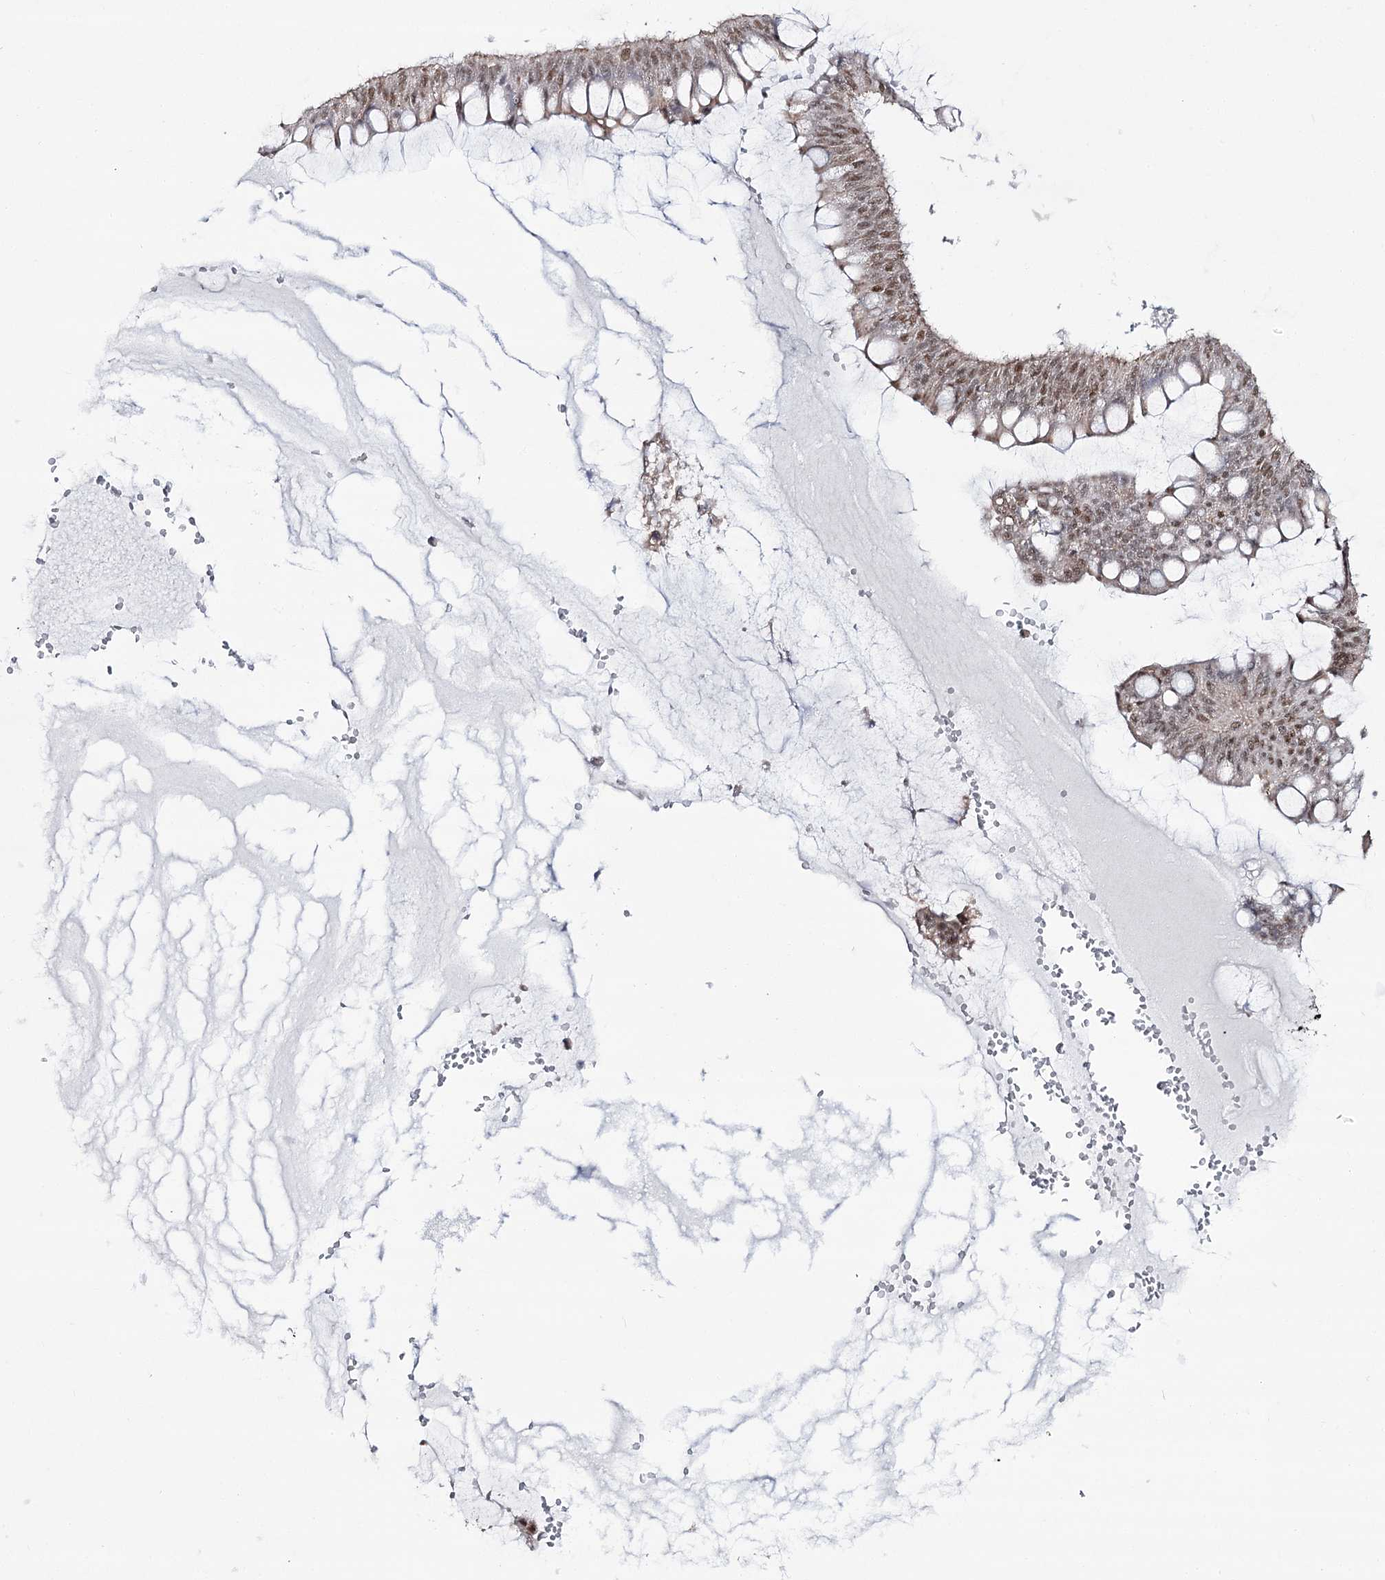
{"staining": {"intensity": "moderate", "quantity": "25%-75%", "location": "cytoplasmic/membranous,nuclear"}, "tissue": "ovarian cancer", "cell_type": "Tumor cells", "image_type": "cancer", "snomed": [{"axis": "morphology", "description": "Cystadenocarcinoma, mucinous, NOS"}, {"axis": "topography", "description": "Ovary"}], "caption": "Ovarian cancer tissue displays moderate cytoplasmic/membranous and nuclear expression in approximately 25%-75% of tumor cells", "gene": "VGLL4", "patient": {"sex": "female", "age": 73}}